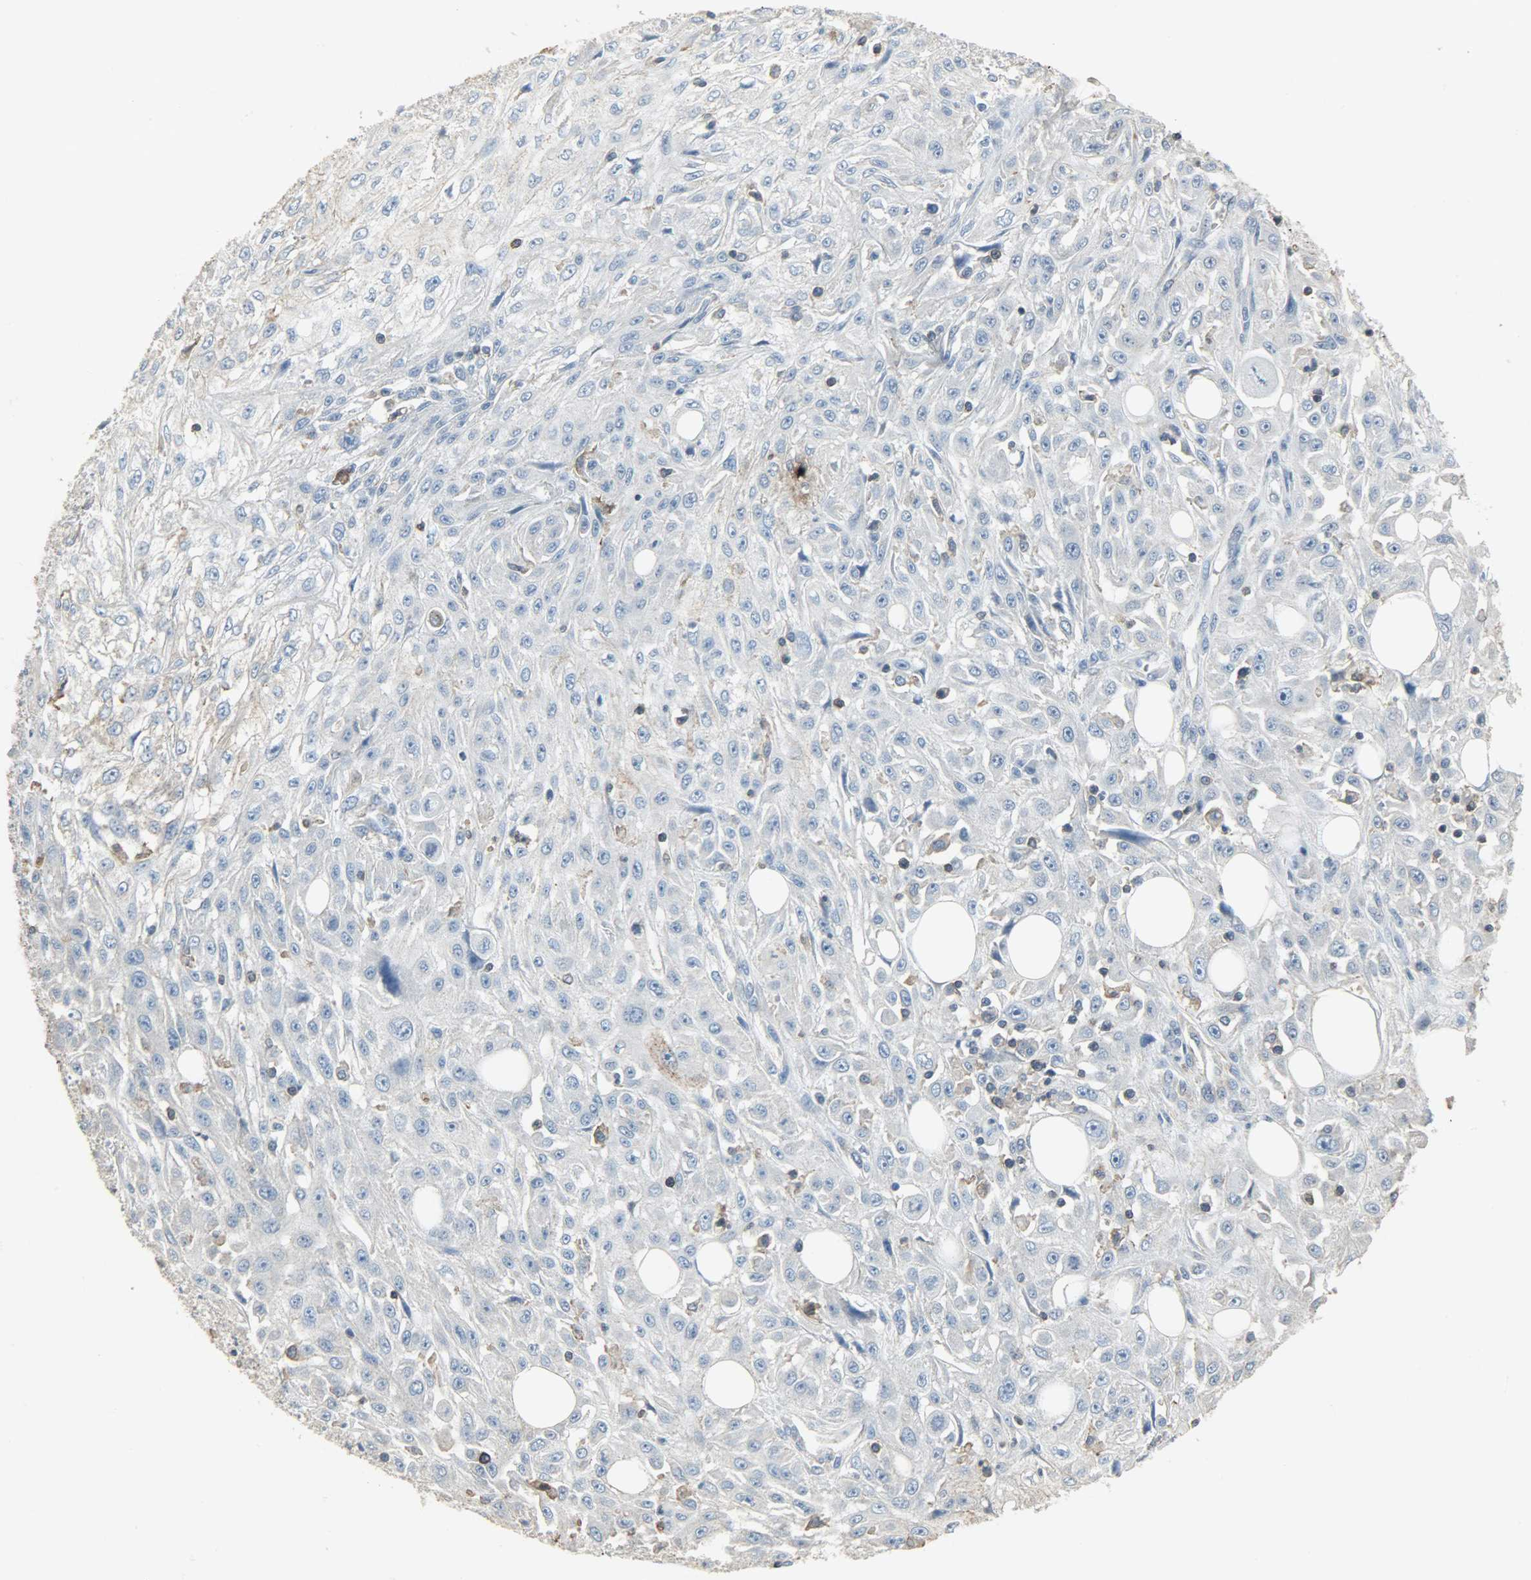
{"staining": {"intensity": "weak", "quantity": ">75%", "location": "cytoplasmic/membranous"}, "tissue": "skin cancer", "cell_type": "Tumor cells", "image_type": "cancer", "snomed": [{"axis": "morphology", "description": "Squamous cell carcinoma, NOS"}, {"axis": "topography", "description": "Skin"}], "caption": "There is low levels of weak cytoplasmic/membranous expression in tumor cells of squamous cell carcinoma (skin), as demonstrated by immunohistochemical staining (brown color).", "gene": "DNAJA4", "patient": {"sex": "male", "age": 75}}